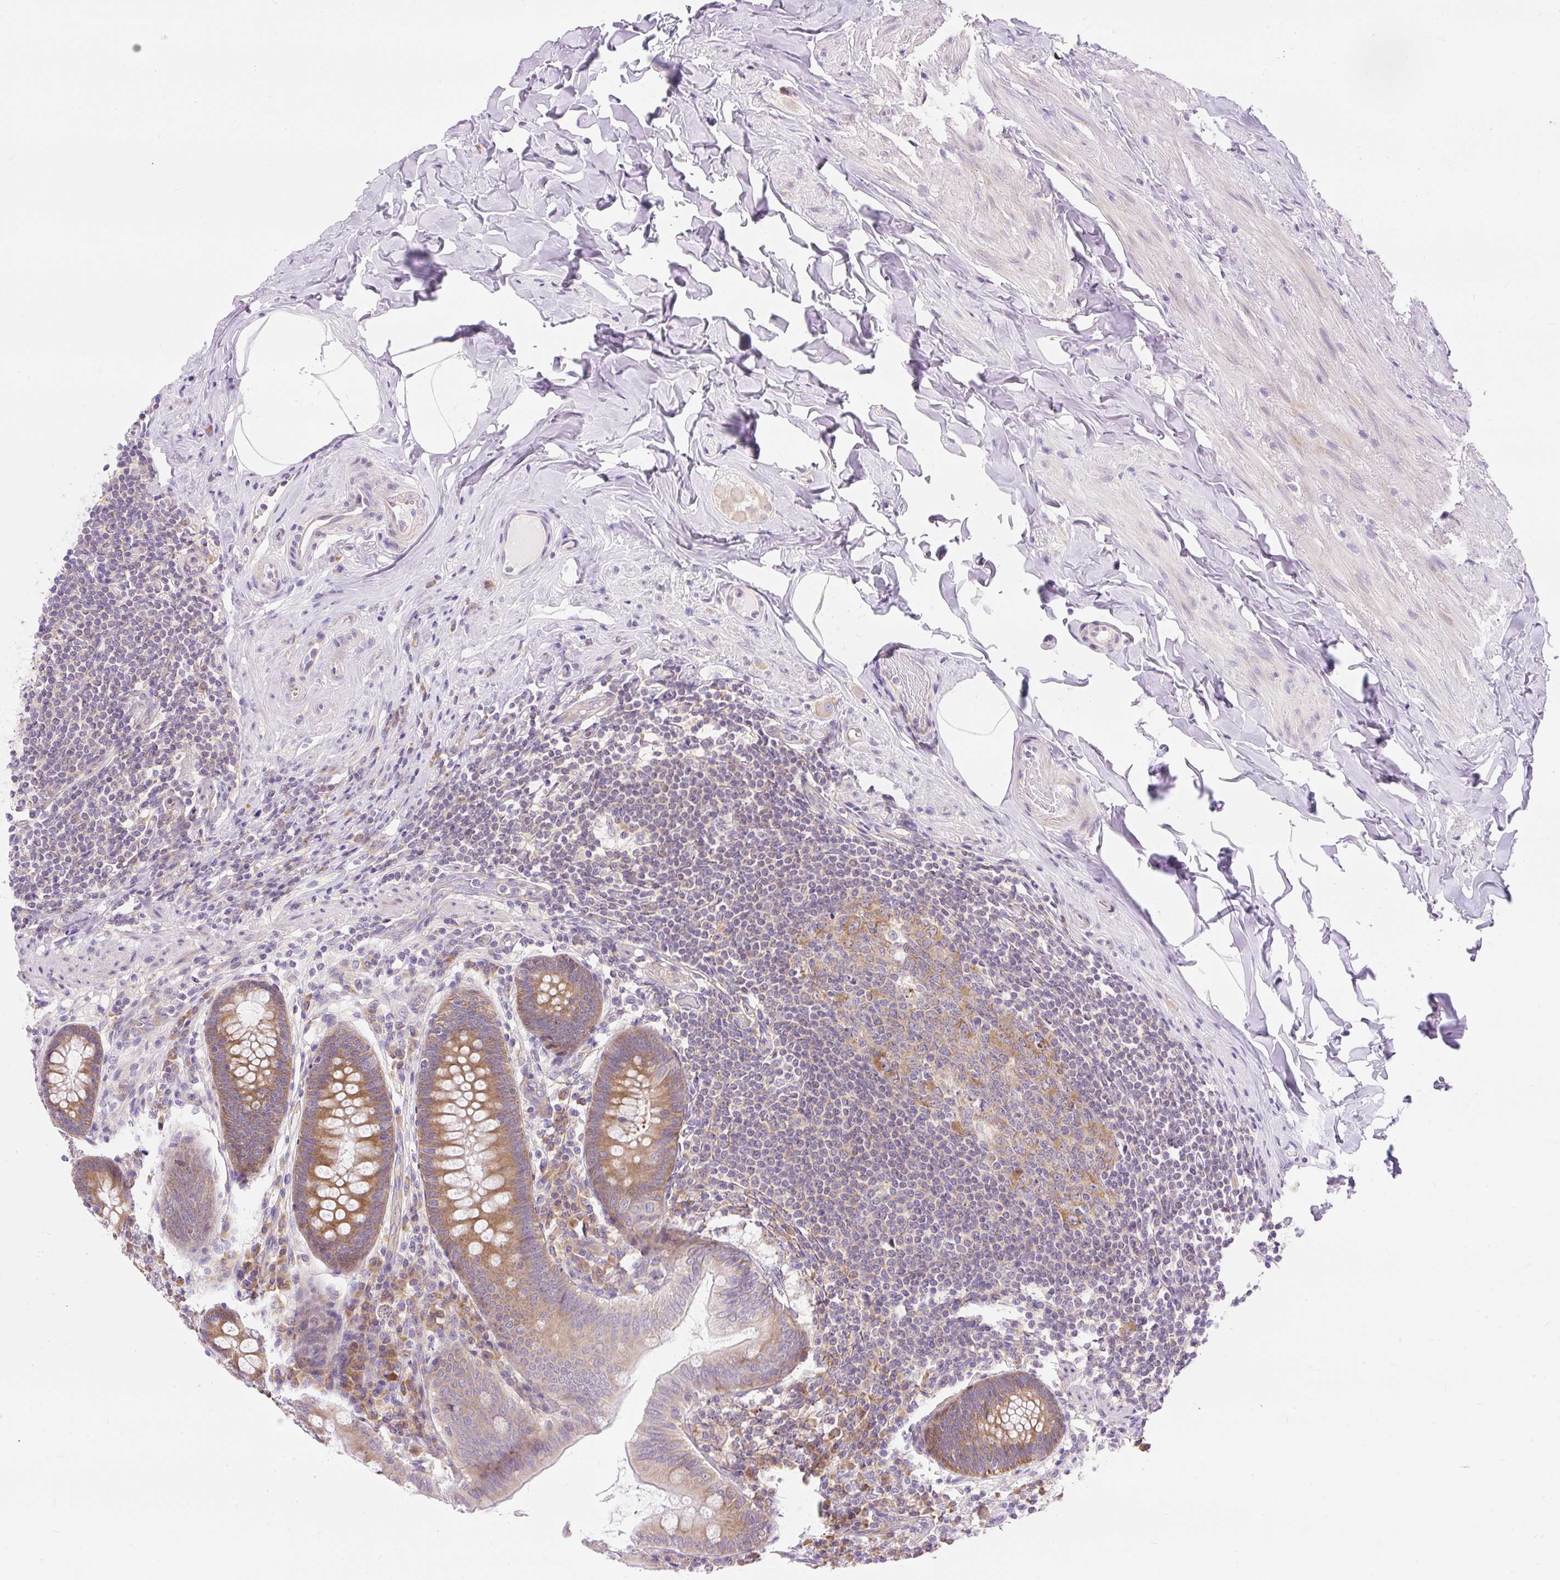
{"staining": {"intensity": "strong", "quantity": ">75%", "location": "cytoplasmic/membranous"}, "tissue": "appendix", "cell_type": "Glandular cells", "image_type": "normal", "snomed": [{"axis": "morphology", "description": "Normal tissue, NOS"}, {"axis": "topography", "description": "Appendix"}], "caption": "This image exhibits immunohistochemistry (IHC) staining of normal appendix, with high strong cytoplasmic/membranous positivity in about >75% of glandular cells.", "gene": "GPR45", "patient": {"sex": "male", "age": 71}}